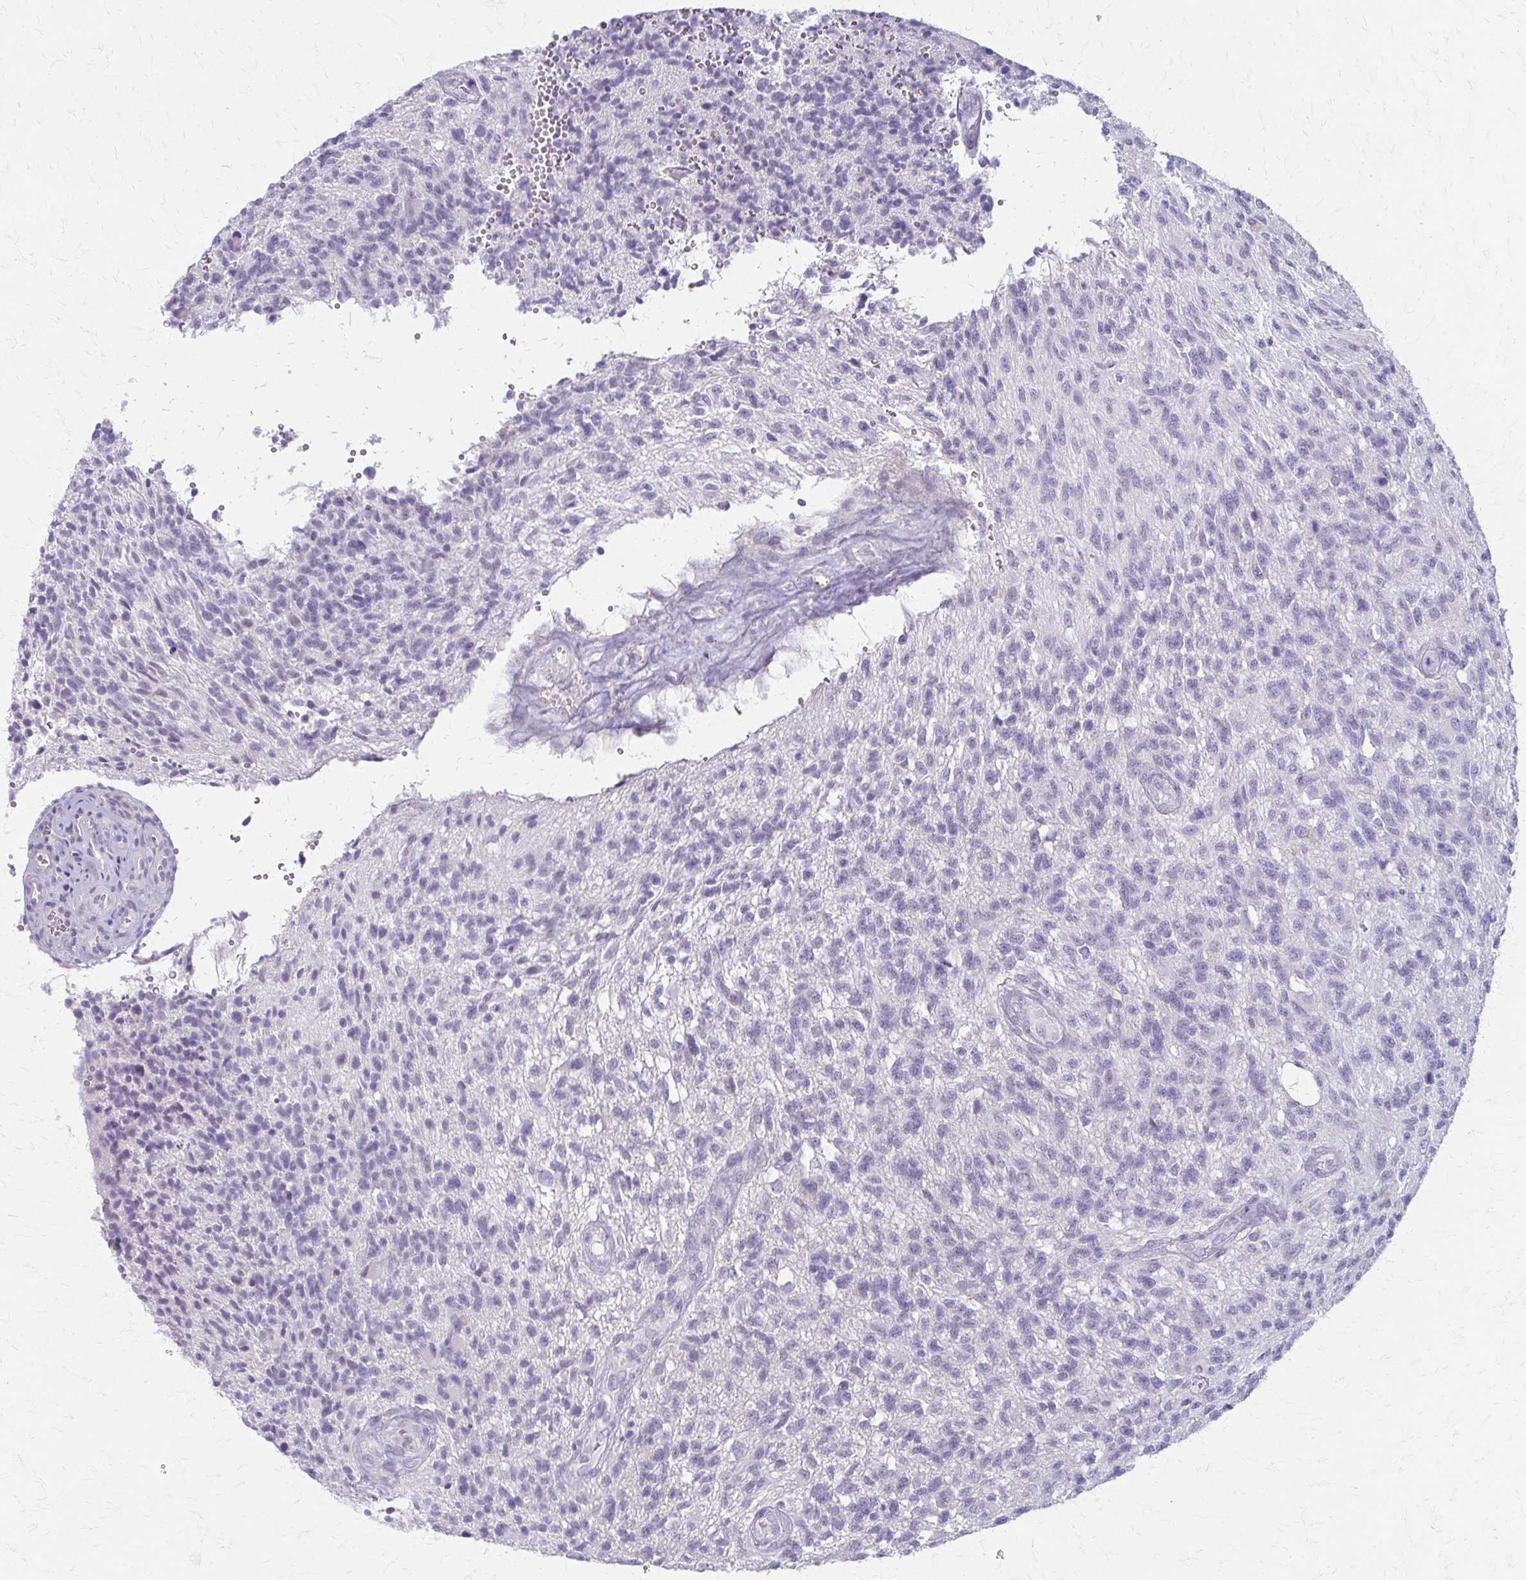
{"staining": {"intensity": "negative", "quantity": "none", "location": "none"}, "tissue": "glioma", "cell_type": "Tumor cells", "image_type": "cancer", "snomed": [{"axis": "morphology", "description": "Glioma, malignant, High grade"}, {"axis": "topography", "description": "Brain"}], "caption": "Tumor cells are negative for protein expression in human glioma. Nuclei are stained in blue.", "gene": "ACP5", "patient": {"sex": "male", "age": 56}}